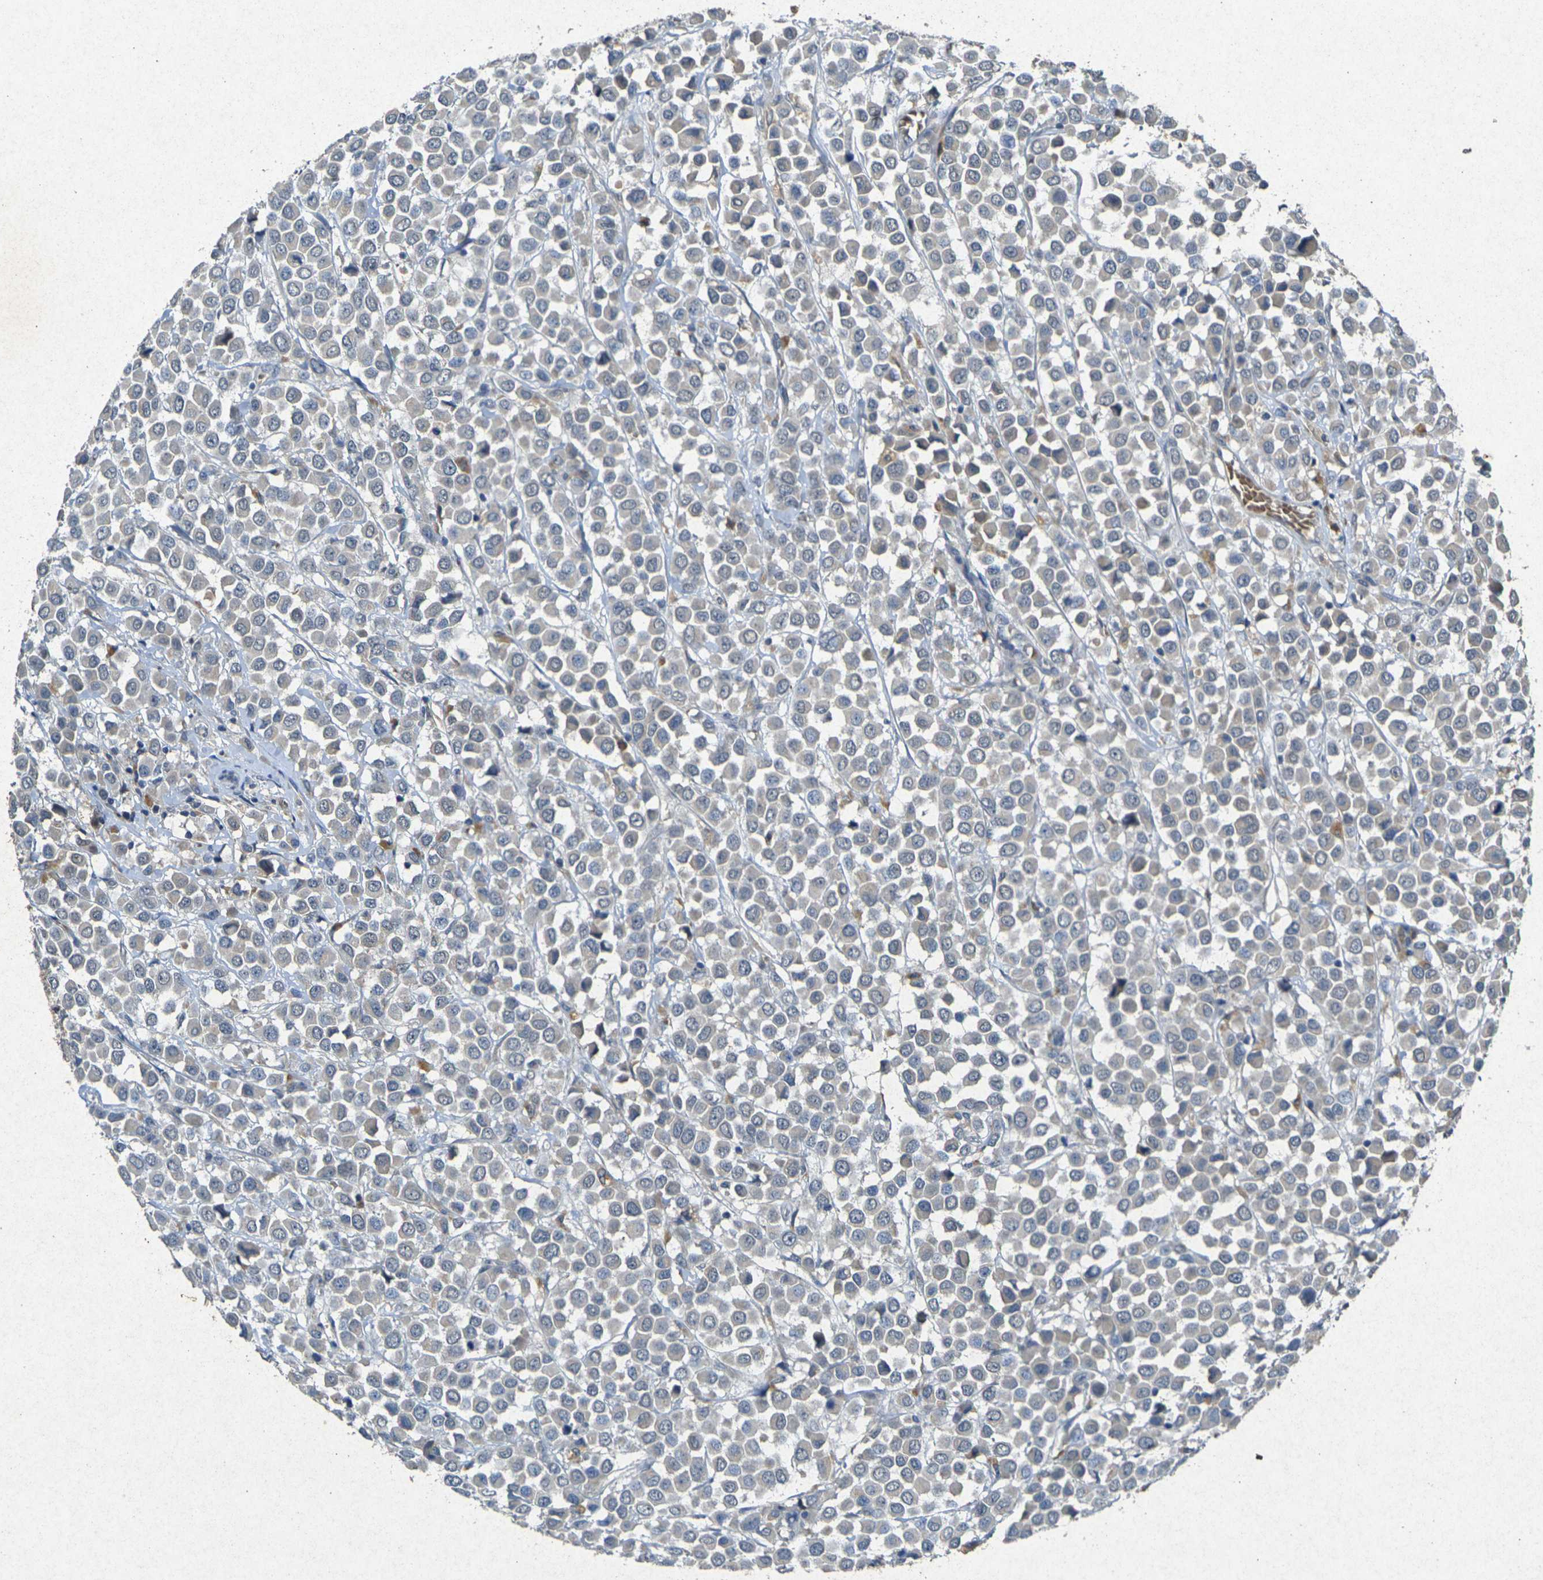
{"staining": {"intensity": "weak", "quantity": ">75%", "location": "cytoplasmic/membranous"}, "tissue": "breast cancer", "cell_type": "Tumor cells", "image_type": "cancer", "snomed": [{"axis": "morphology", "description": "Duct carcinoma"}, {"axis": "topography", "description": "Breast"}], "caption": "Breast cancer (intraductal carcinoma) was stained to show a protein in brown. There is low levels of weak cytoplasmic/membranous positivity in approximately >75% of tumor cells. (IHC, brightfield microscopy, high magnification).", "gene": "RGMA", "patient": {"sex": "female", "age": 61}}